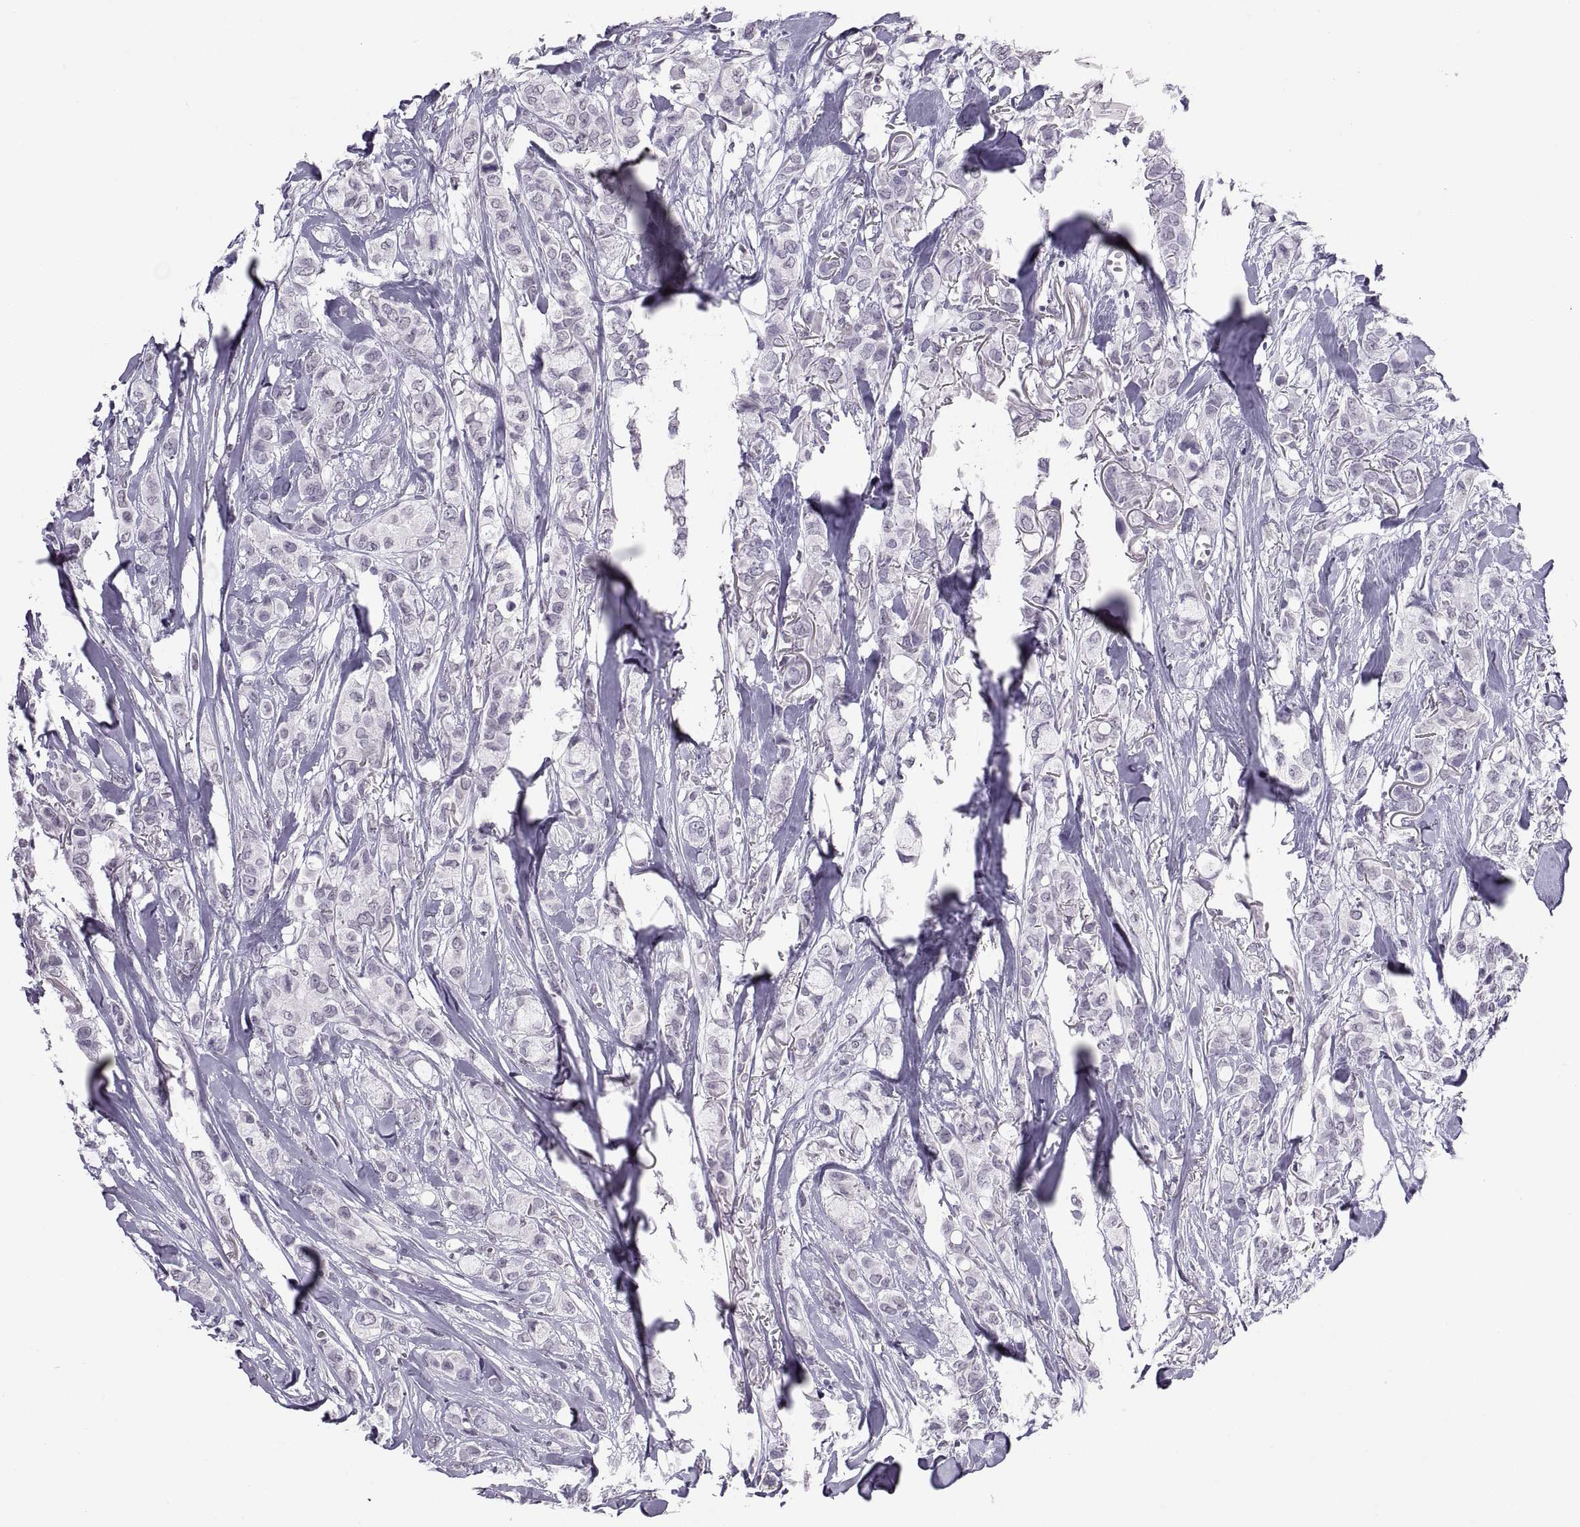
{"staining": {"intensity": "negative", "quantity": "none", "location": "none"}, "tissue": "breast cancer", "cell_type": "Tumor cells", "image_type": "cancer", "snomed": [{"axis": "morphology", "description": "Duct carcinoma"}, {"axis": "topography", "description": "Breast"}], "caption": "Immunohistochemical staining of human invasive ductal carcinoma (breast) reveals no significant expression in tumor cells. (DAB (3,3'-diaminobenzidine) IHC, high magnification).", "gene": "CARTPT", "patient": {"sex": "female", "age": 85}}